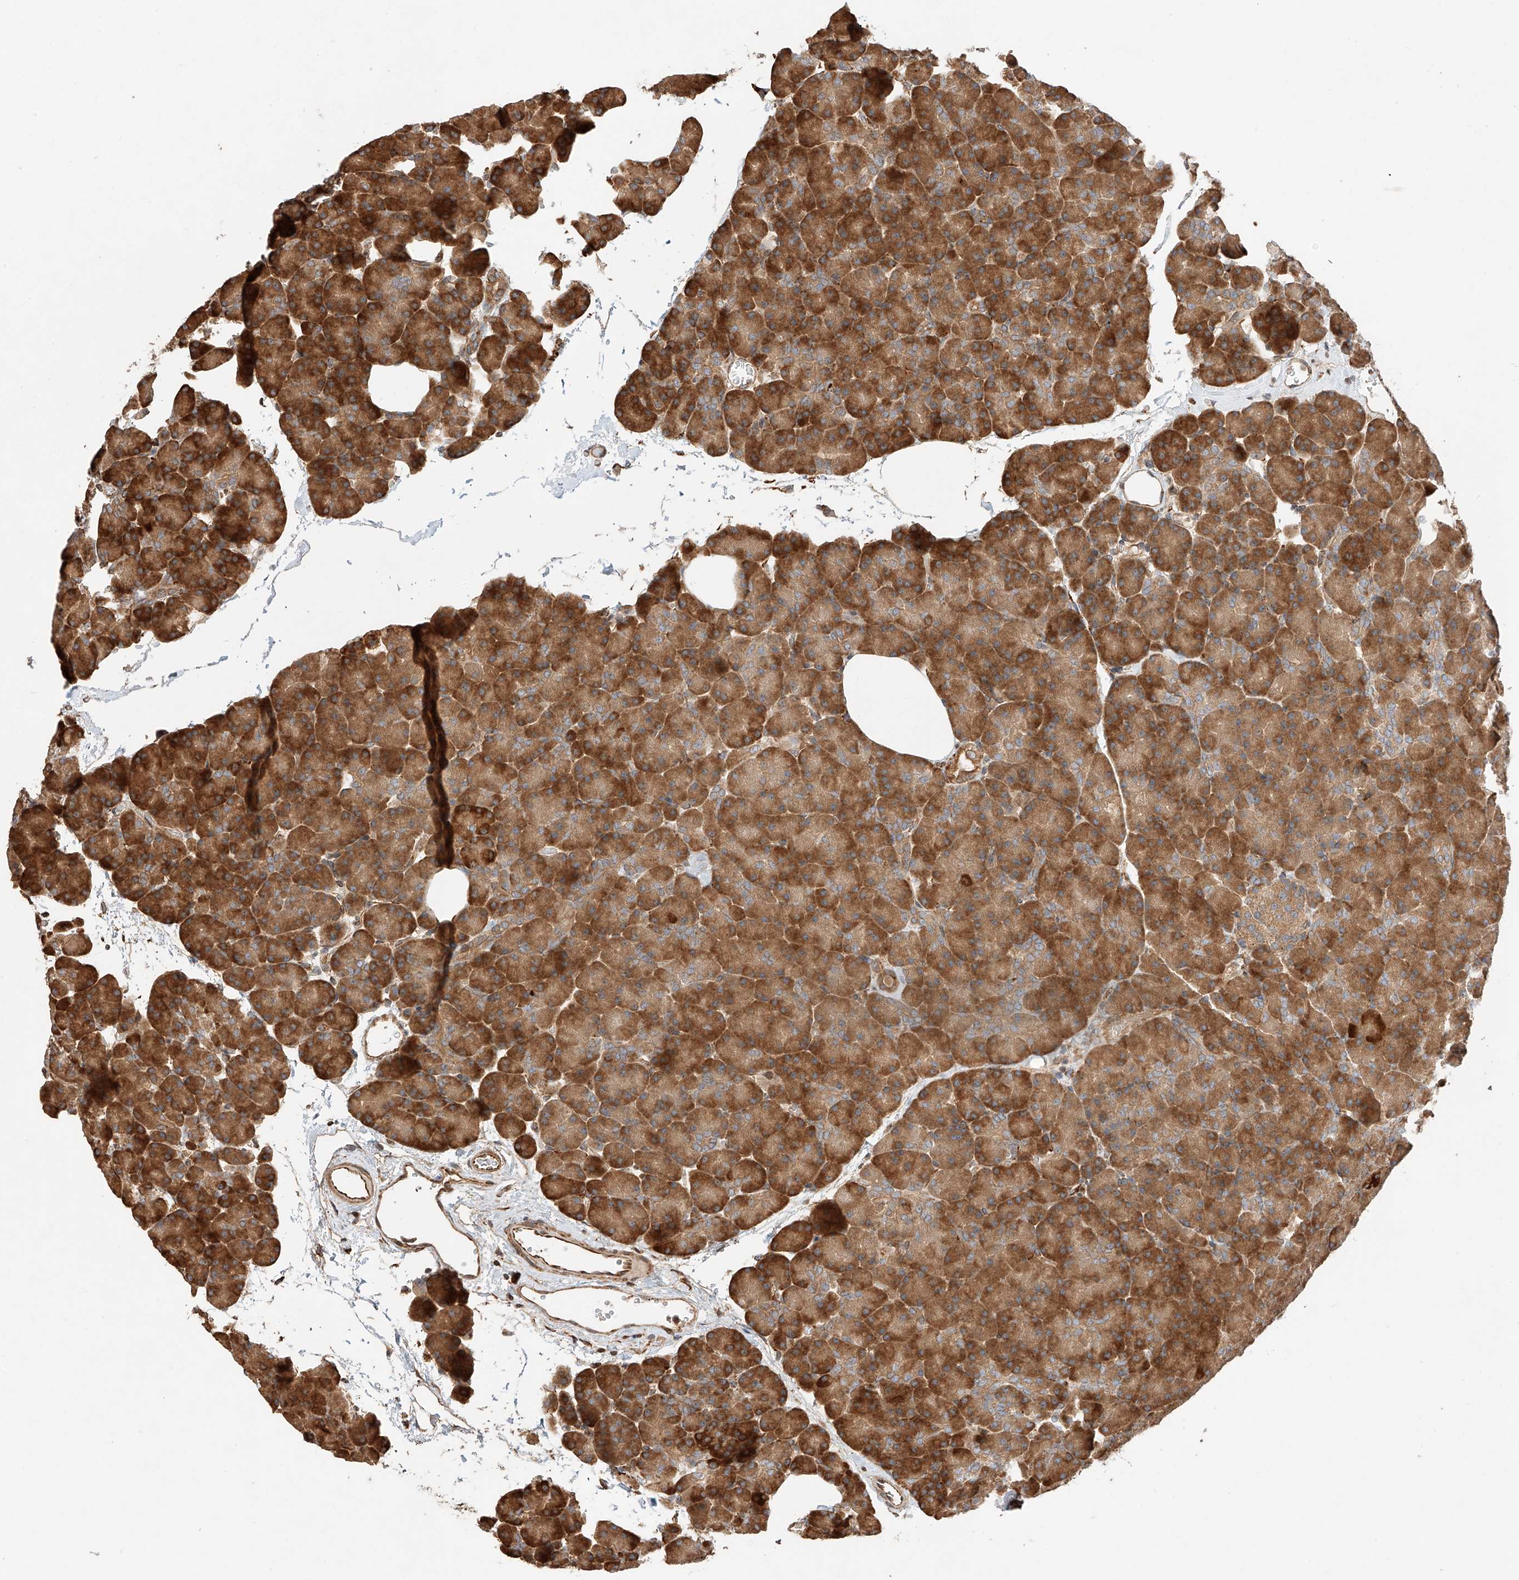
{"staining": {"intensity": "strong", "quantity": ">75%", "location": "cytoplasmic/membranous"}, "tissue": "pancreas", "cell_type": "Exocrine glandular cells", "image_type": "normal", "snomed": [{"axis": "morphology", "description": "Normal tissue, NOS"}, {"axis": "morphology", "description": "Carcinoid, malignant, NOS"}, {"axis": "topography", "description": "Pancreas"}], "caption": "Human pancreas stained for a protein (brown) shows strong cytoplasmic/membranous positive positivity in approximately >75% of exocrine glandular cells.", "gene": "ZNF84", "patient": {"sex": "female", "age": 35}}